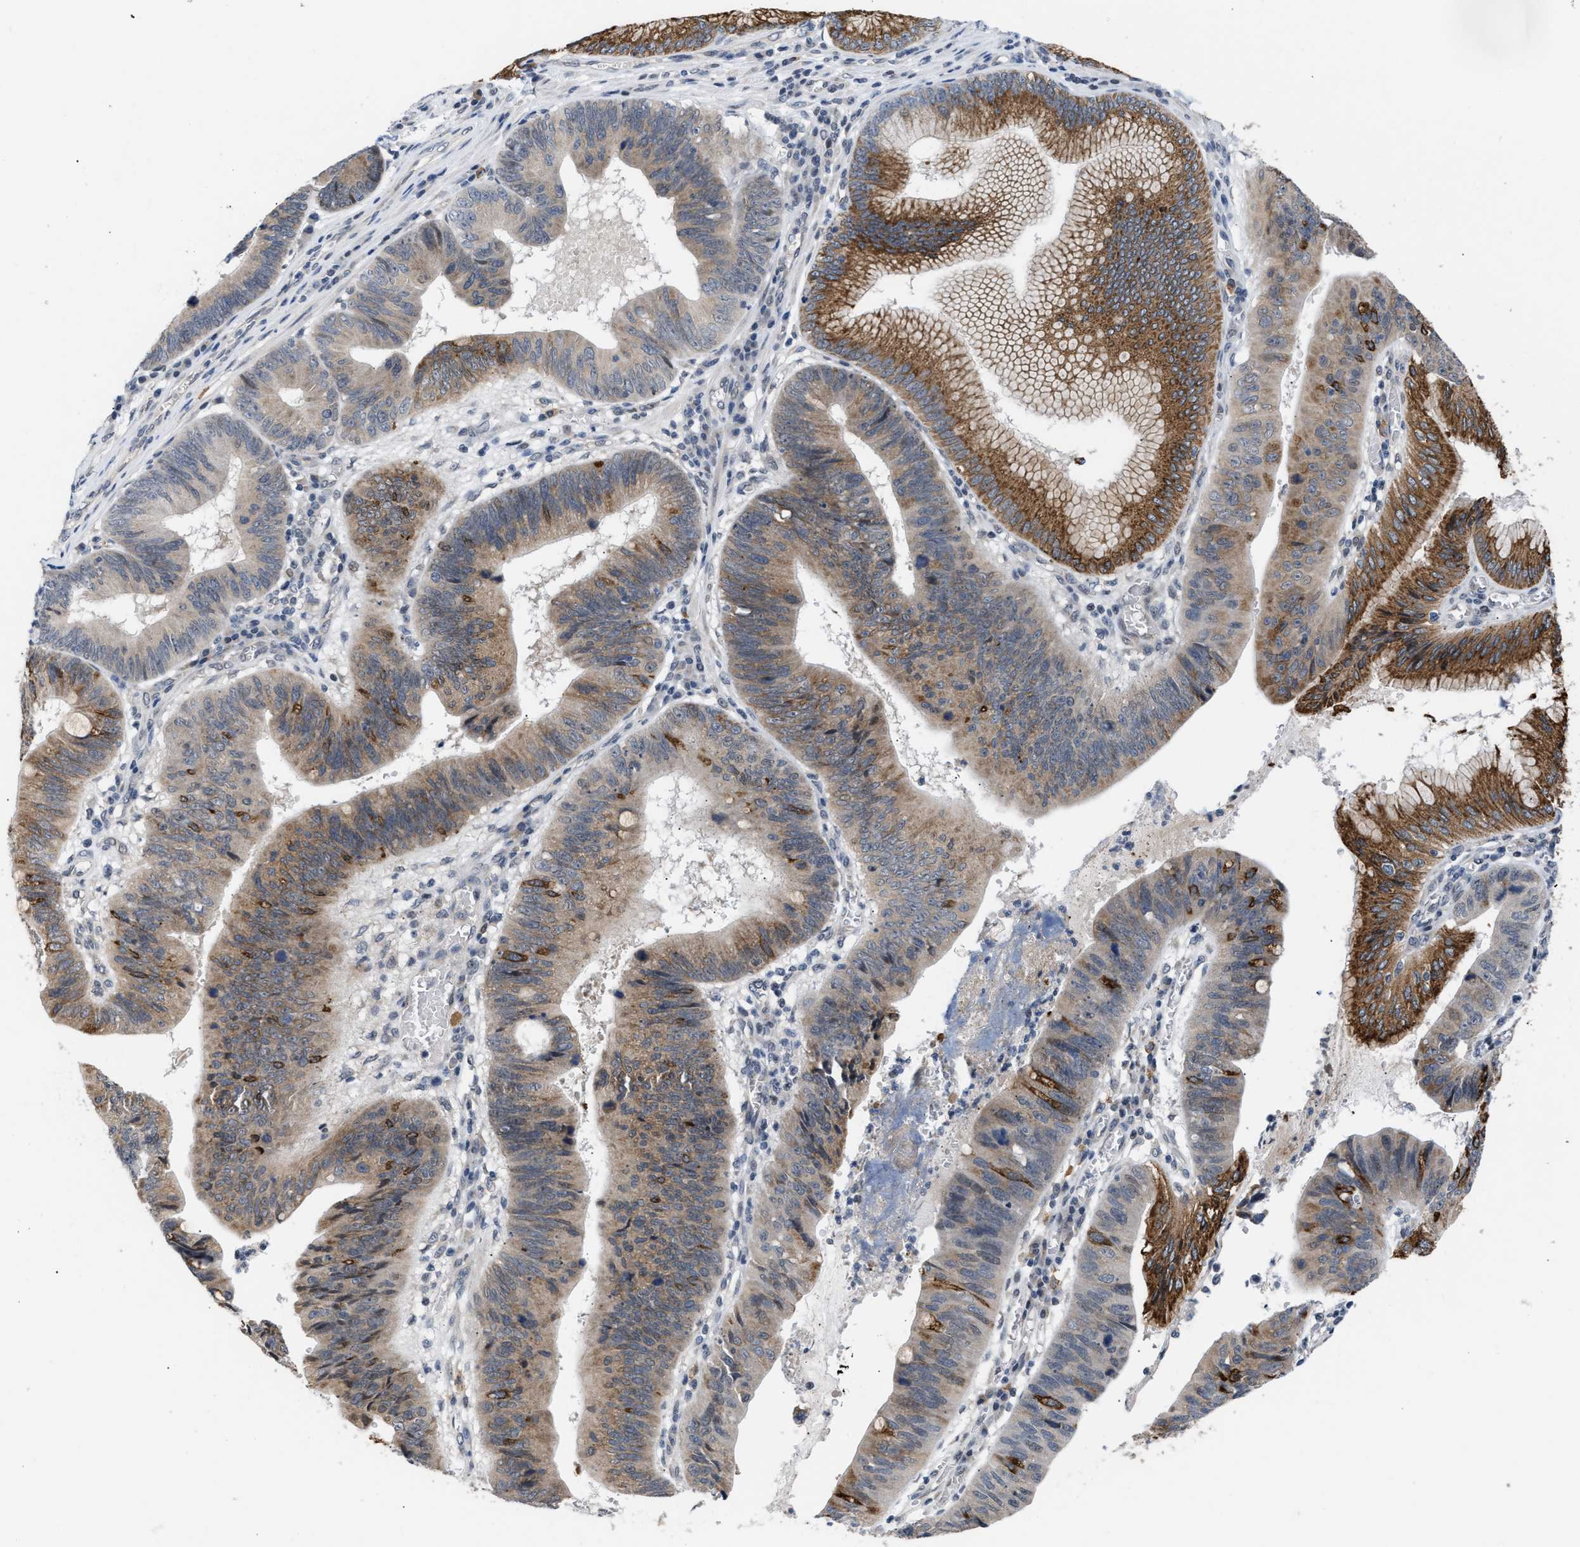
{"staining": {"intensity": "moderate", "quantity": ">75%", "location": "cytoplasmic/membranous"}, "tissue": "stomach cancer", "cell_type": "Tumor cells", "image_type": "cancer", "snomed": [{"axis": "morphology", "description": "Adenocarcinoma, NOS"}, {"axis": "topography", "description": "Stomach"}], "caption": "This image displays IHC staining of human stomach cancer (adenocarcinoma), with medium moderate cytoplasmic/membranous staining in approximately >75% of tumor cells.", "gene": "TXNRD3", "patient": {"sex": "male", "age": 59}}